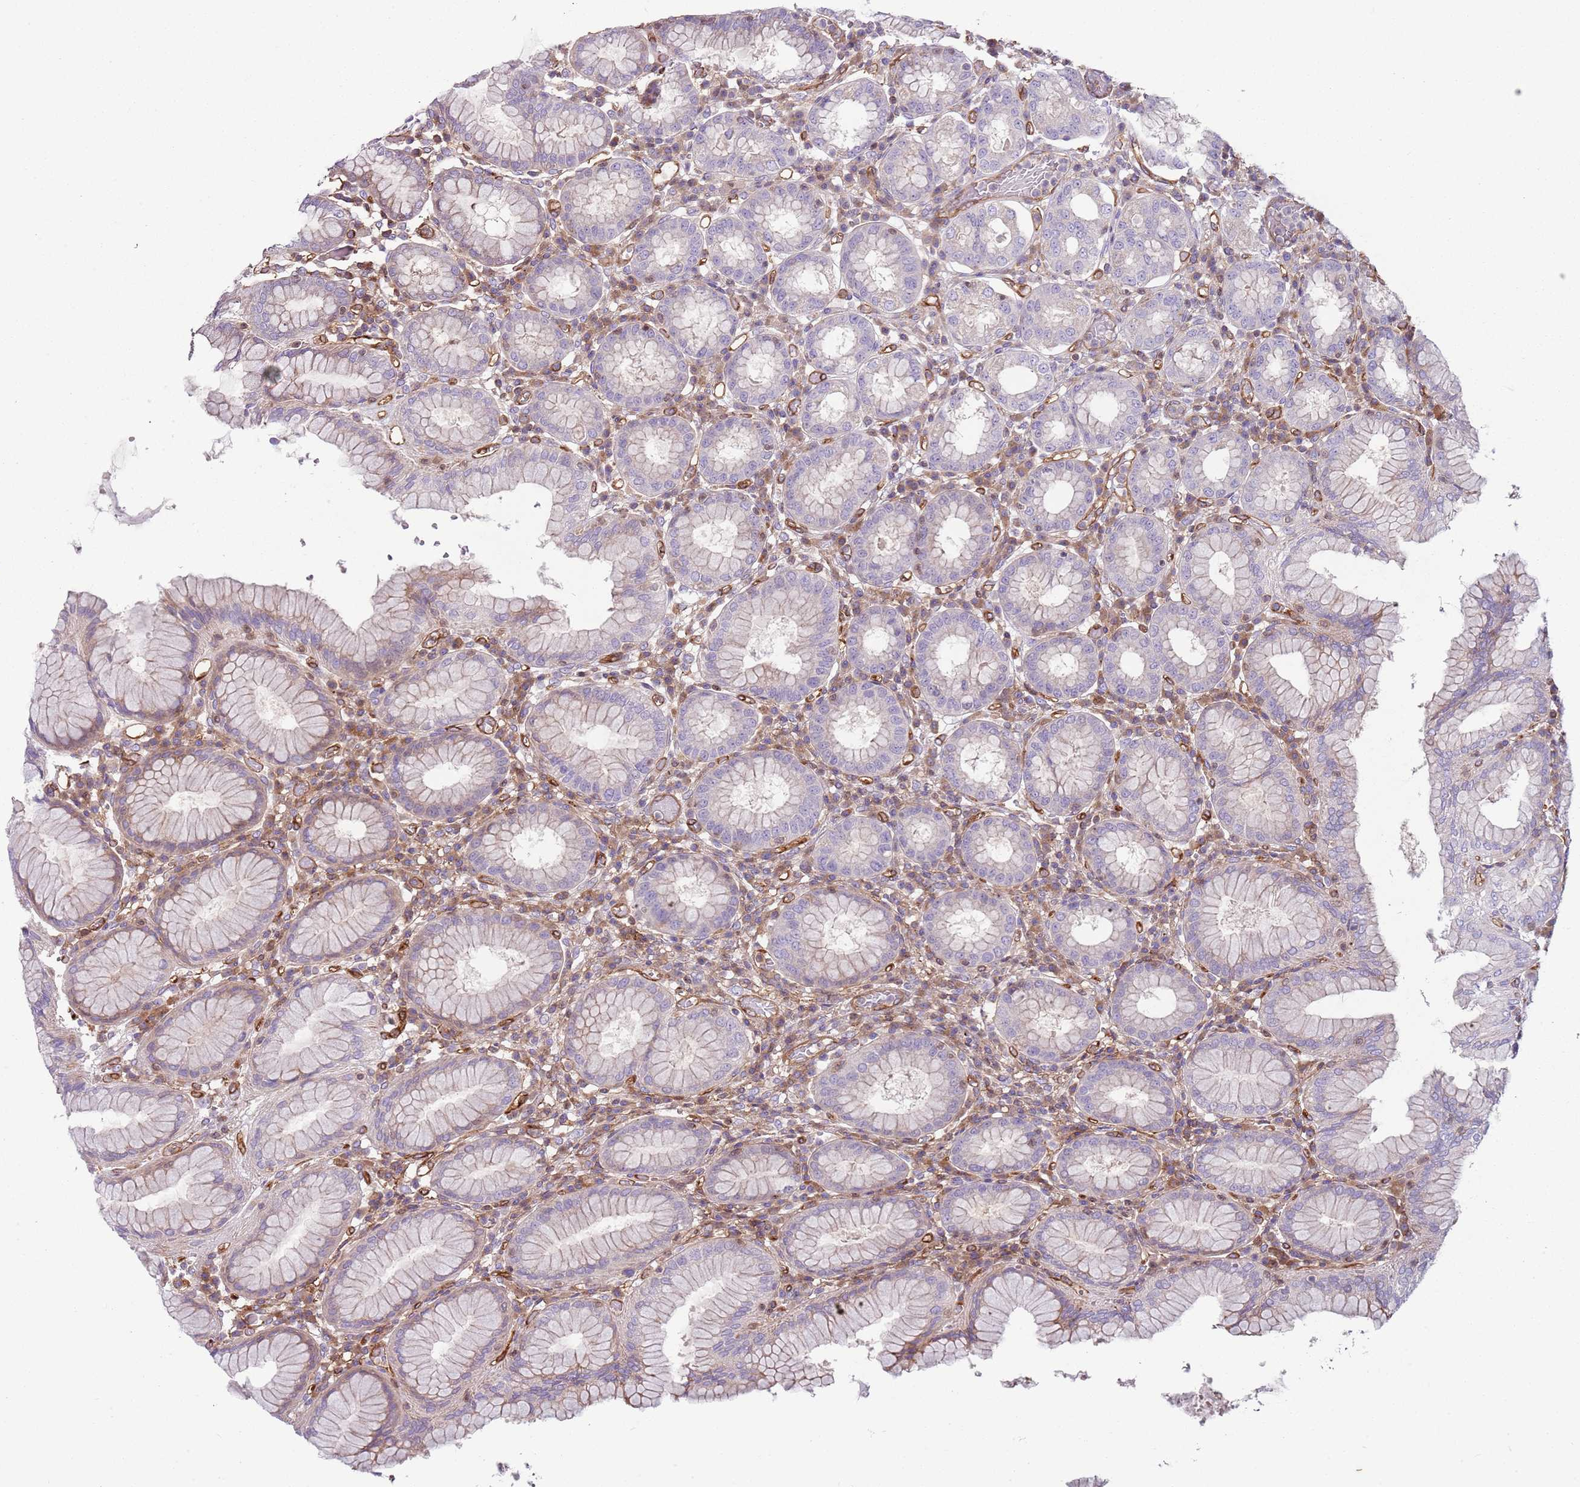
{"staining": {"intensity": "weak", "quantity": "<25%", "location": "cytoplasmic/membranous"}, "tissue": "stomach", "cell_type": "Glandular cells", "image_type": "normal", "snomed": [{"axis": "morphology", "description": "Normal tissue, NOS"}, {"axis": "topography", "description": "Stomach"}, {"axis": "topography", "description": "Stomach, lower"}], "caption": "Immunohistochemistry (IHC) photomicrograph of benign human stomach stained for a protein (brown), which shows no positivity in glandular cells.", "gene": "GNAI1", "patient": {"sex": "female", "age": 56}}